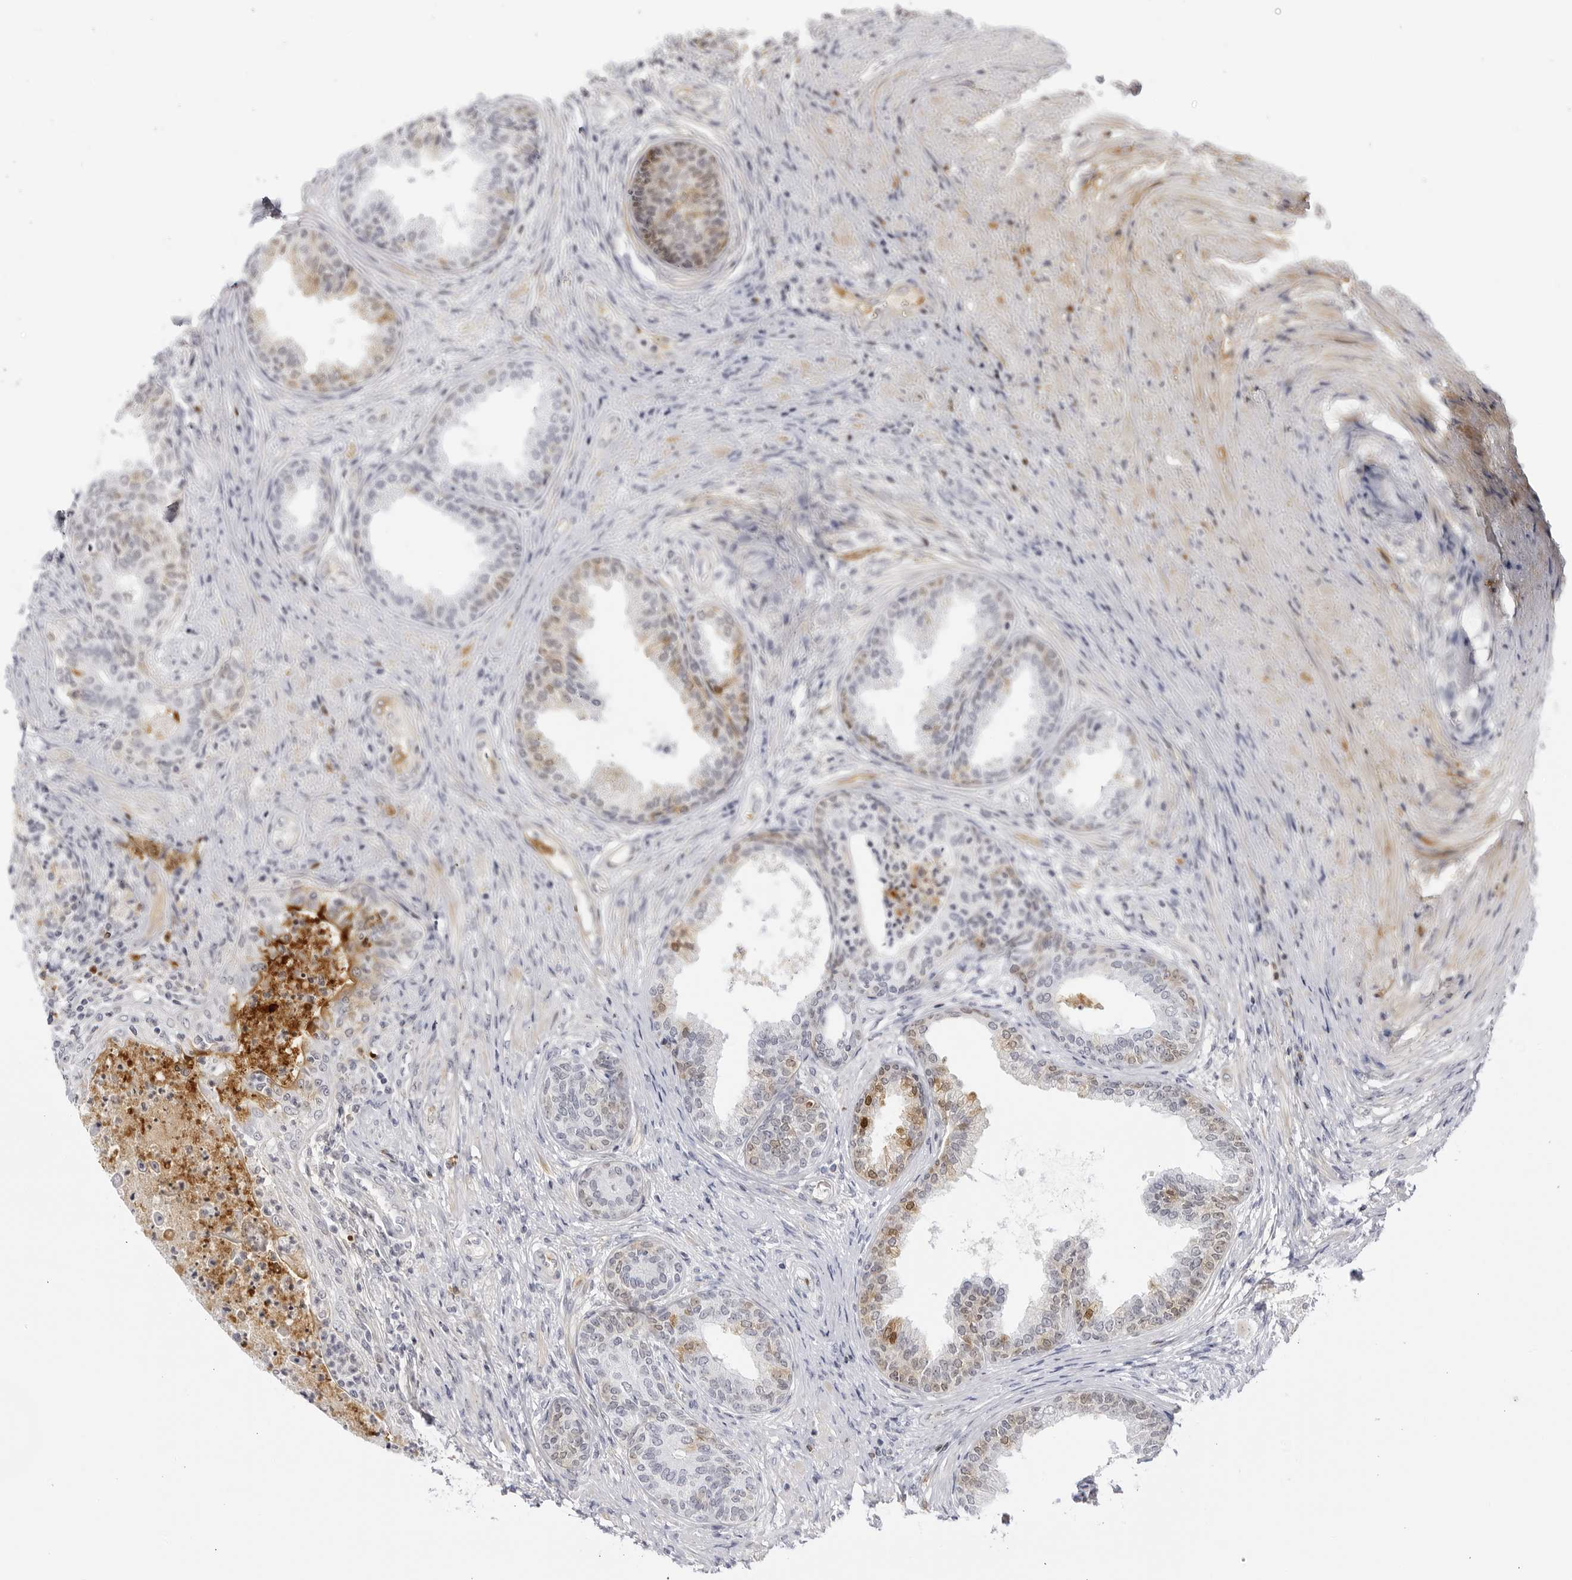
{"staining": {"intensity": "weak", "quantity": "25%-75%", "location": "cytoplasmic/membranous,nuclear"}, "tissue": "prostate", "cell_type": "Glandular cells", "image_type": "normal", "snomed": [{"axis": "morphology", "description": "Normal tissue, NOS"}, {"axis": "topography", "description": "Prostate"}], "caption": "IHC image of normal prostate stained for a protein (brown), which reveals low levels of weak cytoplasmic/membranous,nuclear positivity in approximately 25%-75% of glandular cells.", "gene": "CNBD1", "patient": {"sex": "male", "age": 76}}